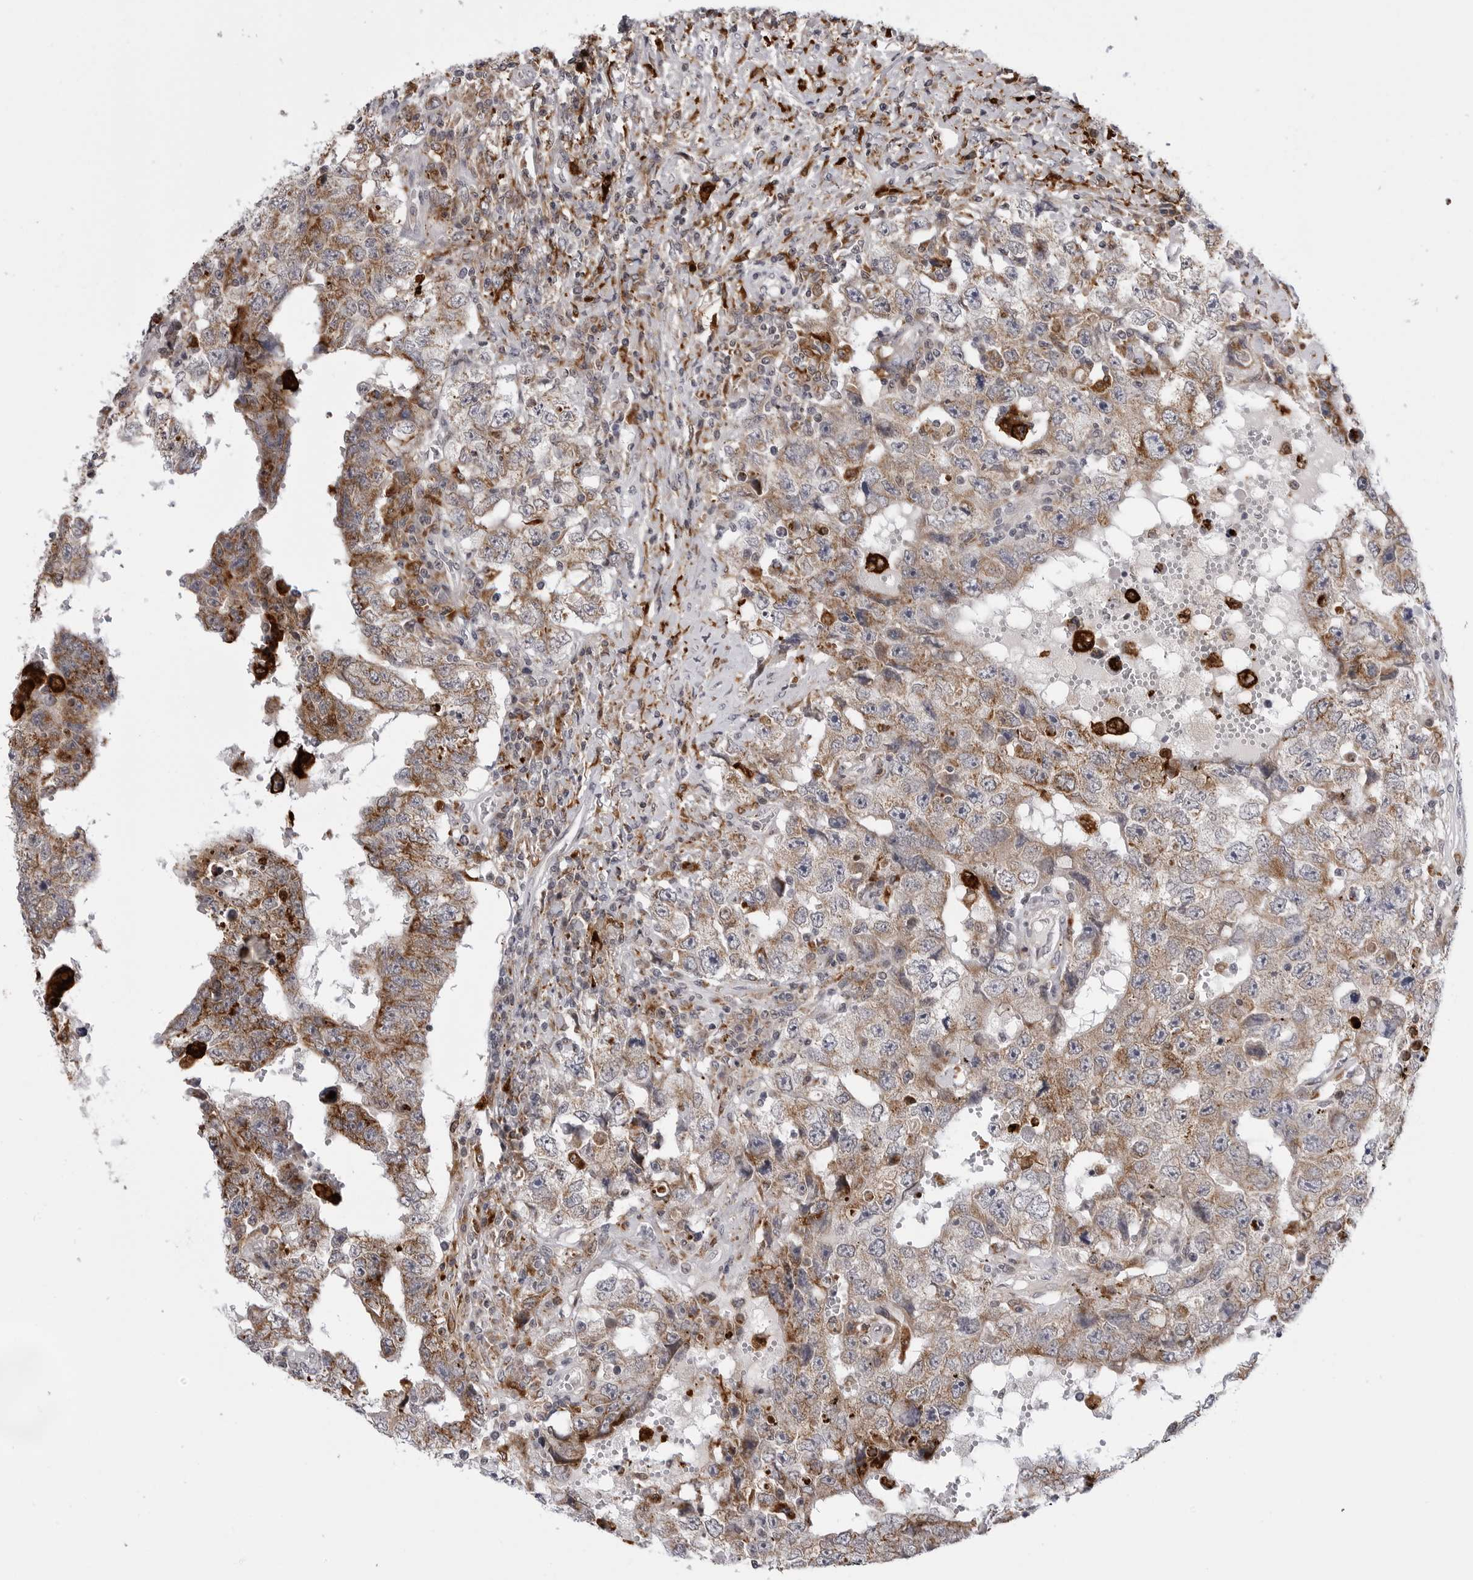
{"staining": {"intensity": "moderate", "quantity": ">75%", "location": "cytoplasmic/membranous"}, "tissue": "testis cancer", "cell_type": "Tumor cells", "image_type": "cancer", "snomed": [{"axis": "morphology", "description": "Carcinoma, Embryonal, NOS"}, {"axis": "topography", "description": "Testis"}], "caption": "A medium amount of moderate cytoplasmic/membranous expression is seen in approximately >75% of tumor cells in testis cancer tissue.", "gene": "CDK20", "patient": {"sex": "male", "age": 26}}